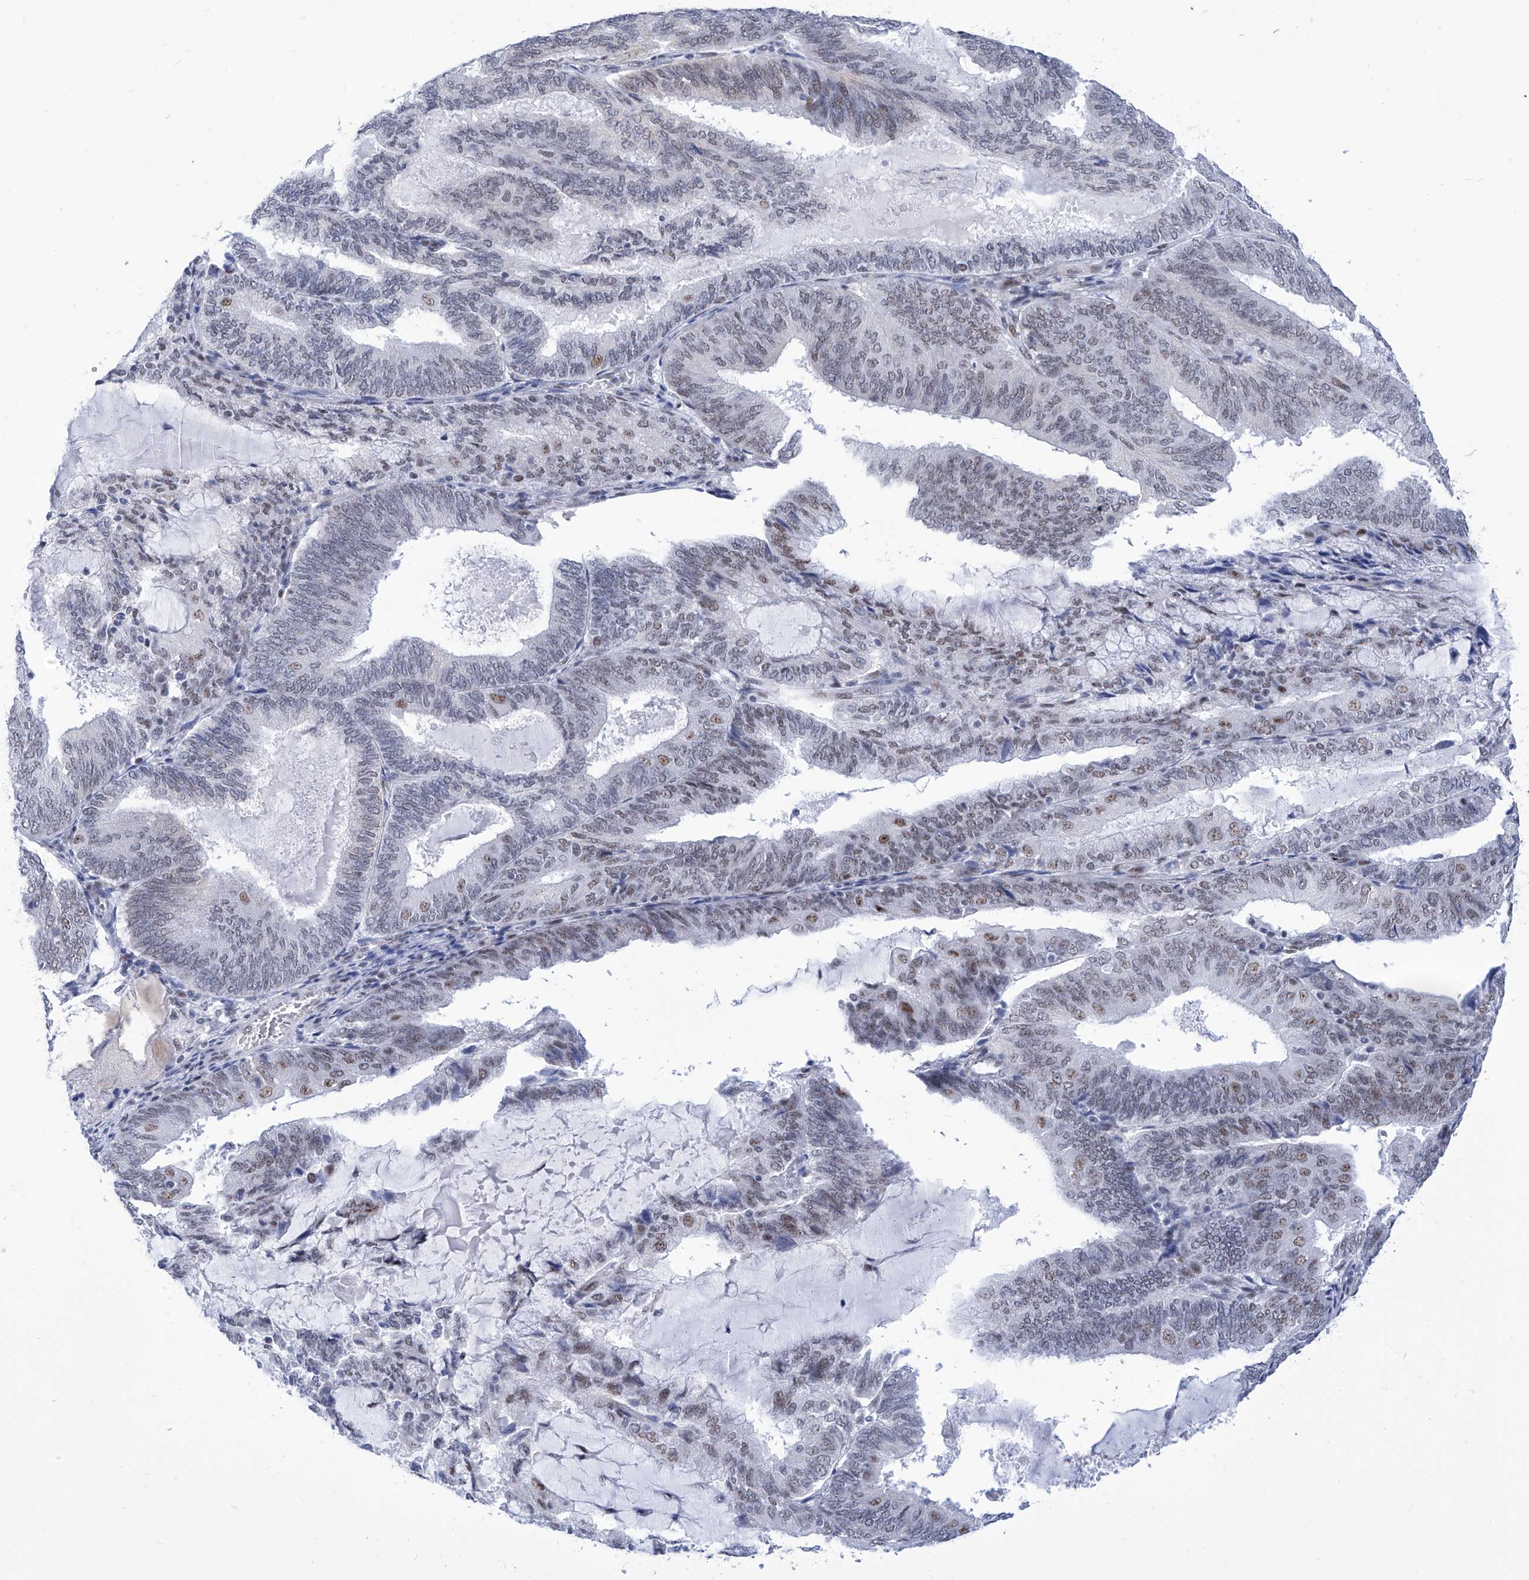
{"staining": {"intensity": "weak", "quantity": "25%-75%", "location": "nuclear"}, "tissue": "endometrial cancer", "cell_type": "Tumor cells", "image_type": "cancer", "snomed": [{"axis": "morphology", "description": "Adenocarcinoma, NOS"}, {"axis": "topography", "description": "Endometrium"}], "caption": "Tumor cells display weak nuclear positivity in approximately 25%-75% of cells in endometrial cancer (adenocarcinoma). (brown staining indicates protein expression, while blue staining denotes nuclei).", "gene": "SART1", "patient": {"sex": "female", "age": 81}}